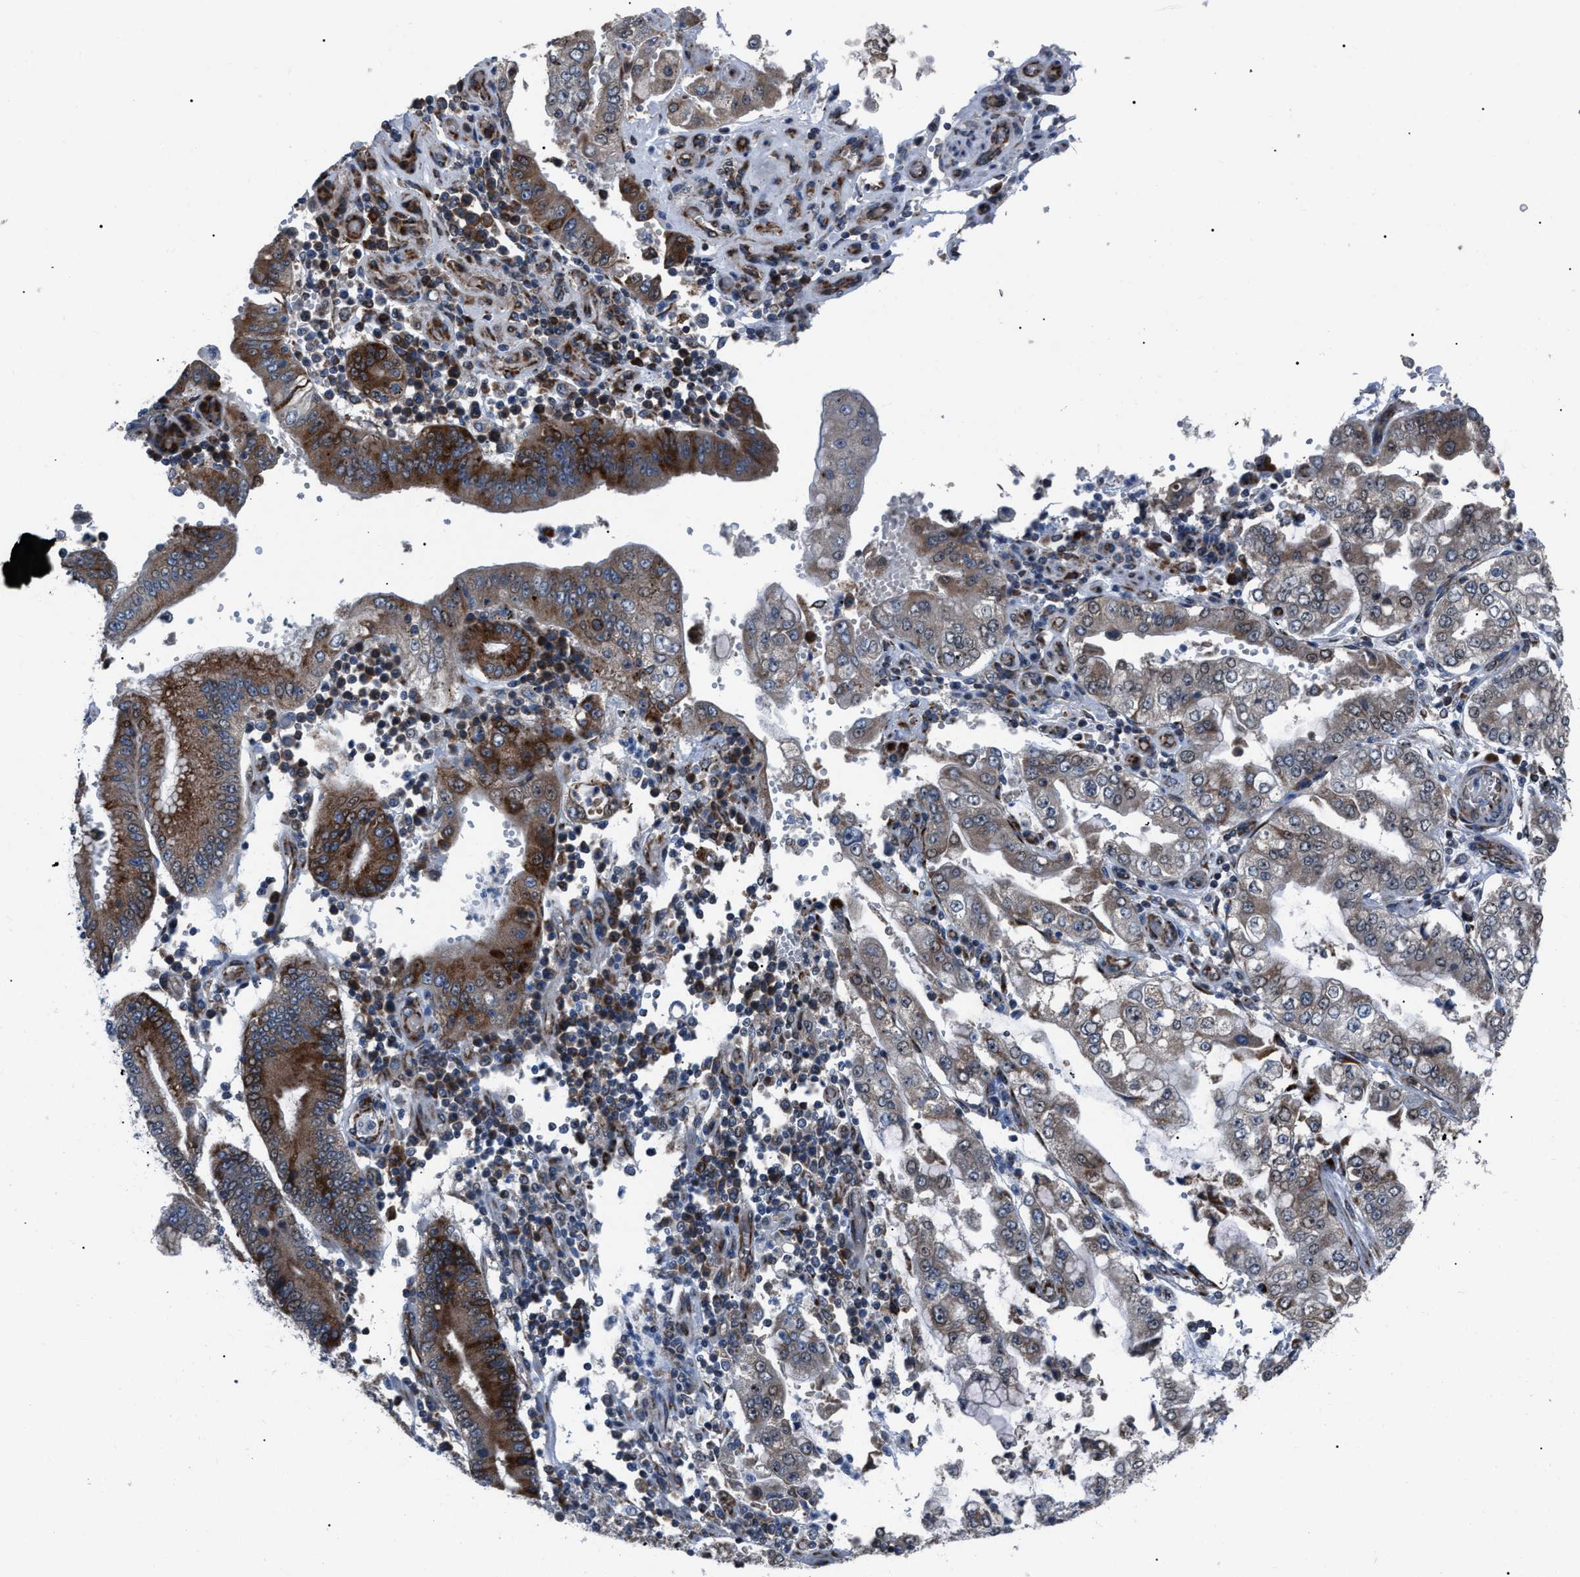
{"staining": {"intensity": "moderate", "quantity": ">75%", "location": "cytoplasmic/membranous"}, "tissue": "stomach cancer", "cell_type": "Tumor cells", "image_type": "cancer", "snomed": [{"axis": "morphology", "description": "Adenocarcinoma, NOS"}, {"axis": "topography", "description": "Stomach"}], "caption": "Immunohistochemical staining of stomach cancer displays medium levels of moderate cytoplasmic/membranous protein positivity in about >75% of tumor cells.", "gene": "AGO2", "patient": {"sex": "male", "age": 76}}